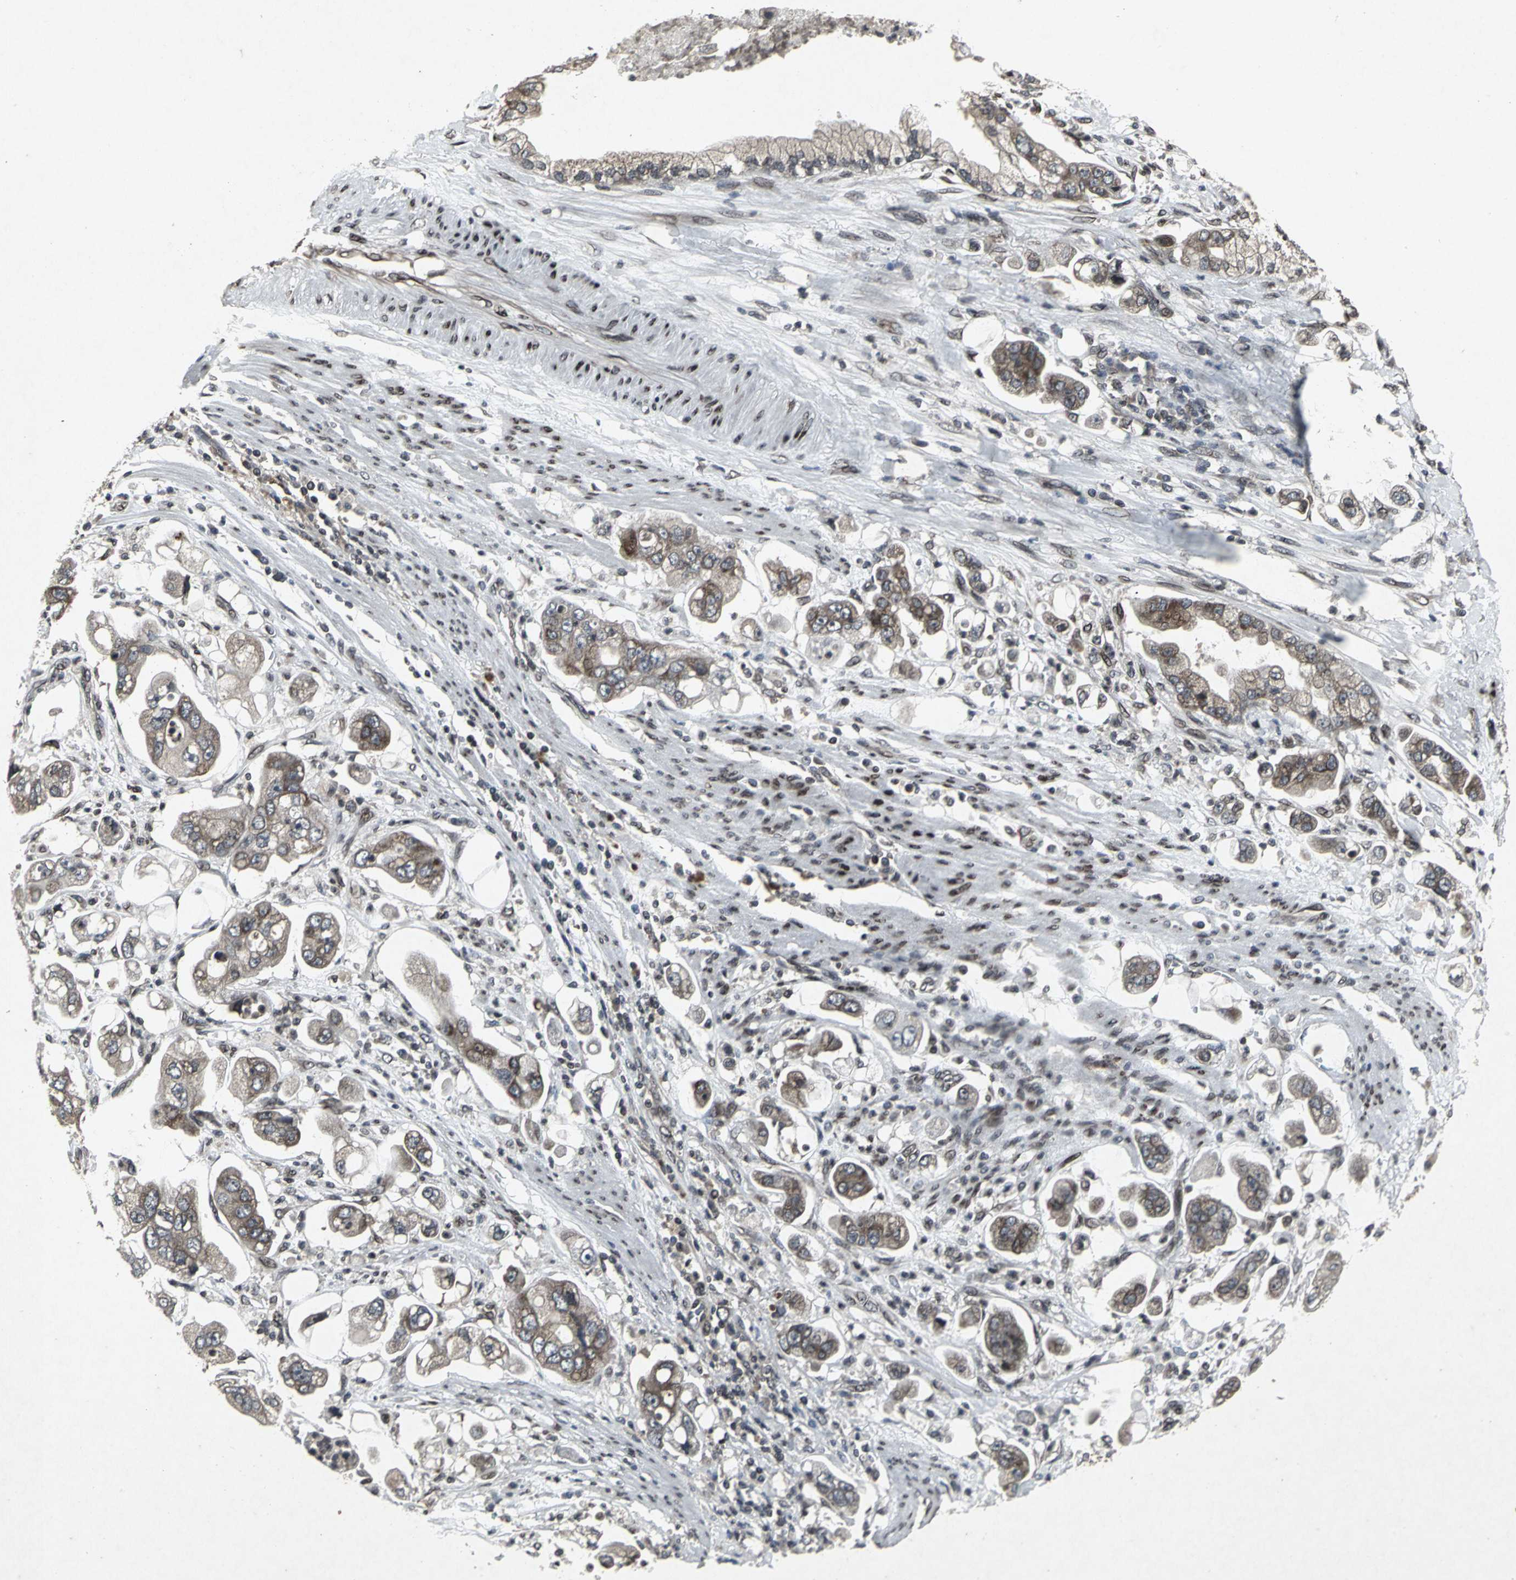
{"staining": {"intensity": "moderate", "quantity": ">75%", "location": "cytoplasmic/membranous"}, "tissue": "stomach cancer", "cell_type": "Tumor cells", "image_type": "cancer", "snomed": [{"axis": "morphology", "description": "Adenocarcinoma, NOS"}, {"axis": "topography", "description": "Stomach"}], "caption": "Immunohistochemical staining of human stomach adenocarcinoma displays medium levels of moderate cytoplasmic/membranous positivity in about >75% of tumor cells. (DAB IHC with brightfield microscopy, high magnification).", "gene": "SH2B3", "patient": {"sex": "male", "age": 62}}